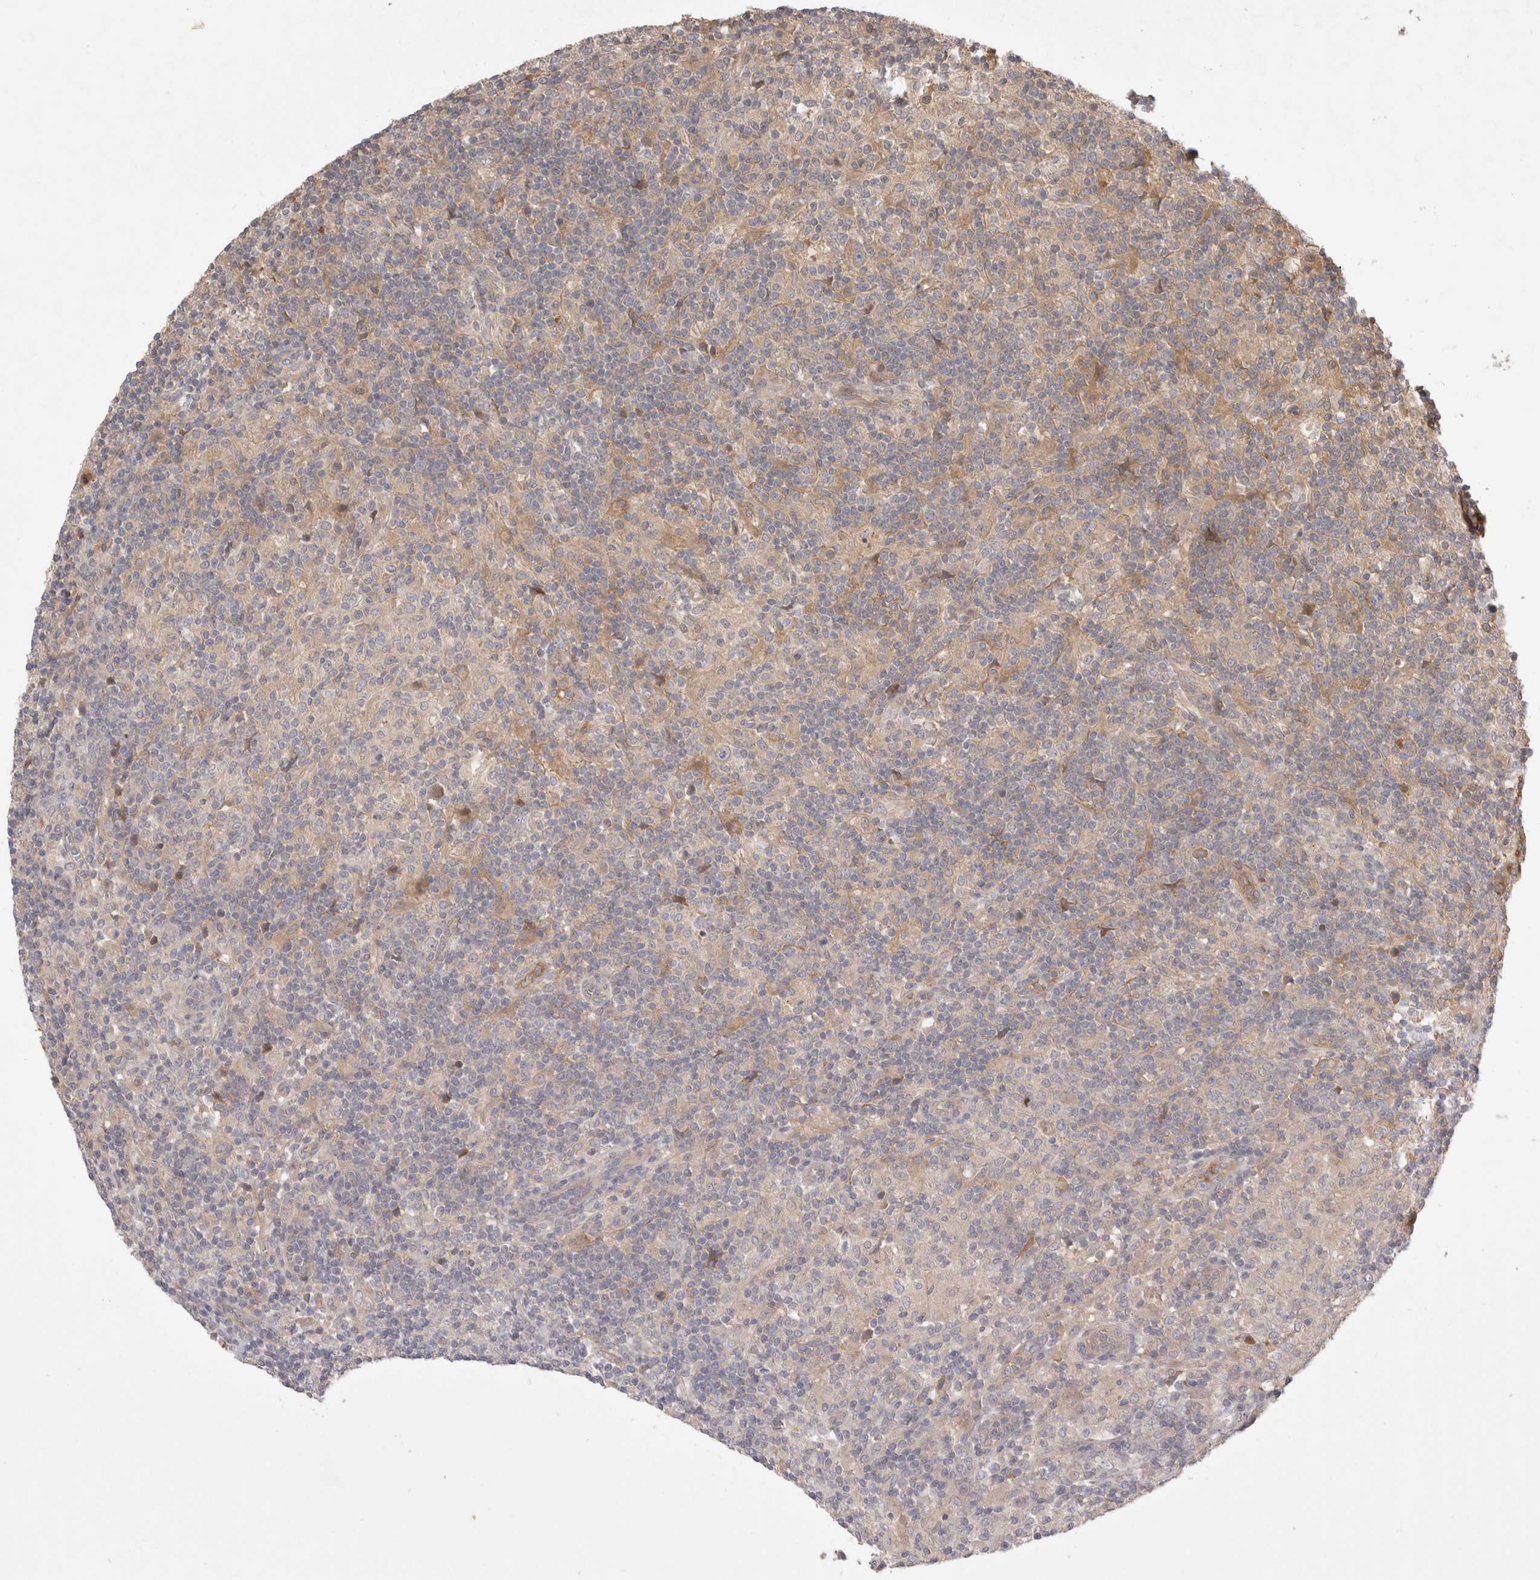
{"staining": {"intensity": "negative", "quantity": "none", "location": "none"}, "tissue": "lymphoma", "cell_type": "Tumor cells", "image_type": "cancer", "snomed": [{"axis": "morphology", "description": "Hodgkin's disease, NOS"}, {"axis": "topography", "description": "Lymph node"}], "caption": "This is a histopathology image of IHC staining of lymphoma, which shows no staining in tumor cells.", "gene": "PPP1R42", "patient": {"sex": "male", "age": 70}}